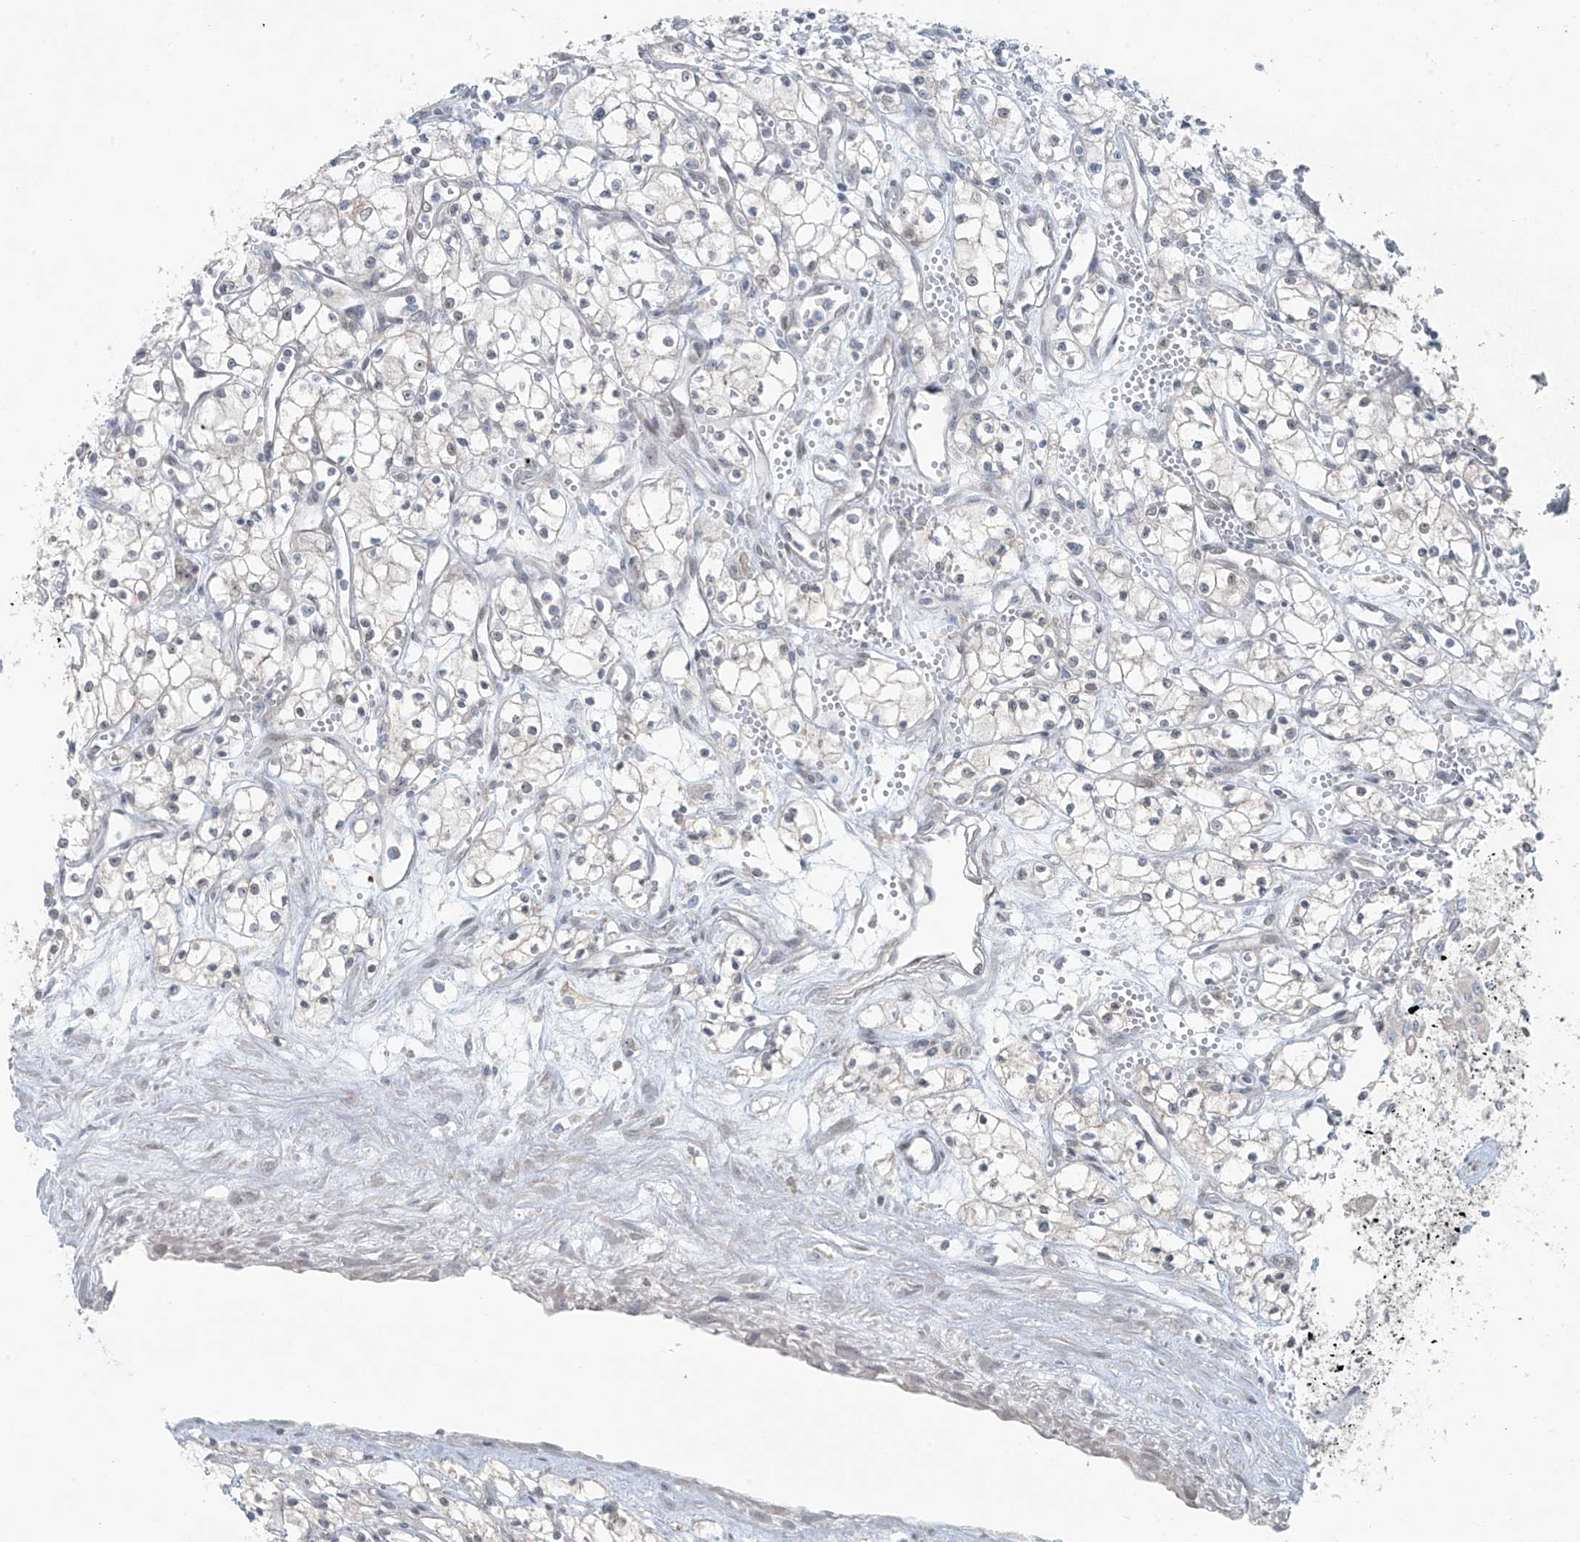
{"staining": {"intensity": "negative", "quantity": "none", "location": "none"}, "tissue": "renal cancer", "cell_type": "Tumor cells", "image_type": "cancer", "snomed": [{"axis": "morphology", "description": "Adenocarcinoma, NOS"}, {"axis": "topography", "description": "Kidney"}], "caption": "Immunohistochemistry photomicrograph of neoplastic tissue: adenocarcinoma (renal) stained with DAB (3,3'-diaminobenzidine) exhibits no significant protein staining in tumor cells. Brightfield microscopy of IHC stained with DAB (3,3'-diaminobenzidine) (brown) and hematoxylin (blue), captured at high magnification.", "gene": "PPAT", "patient": {"sex": "male", "age": 59}}